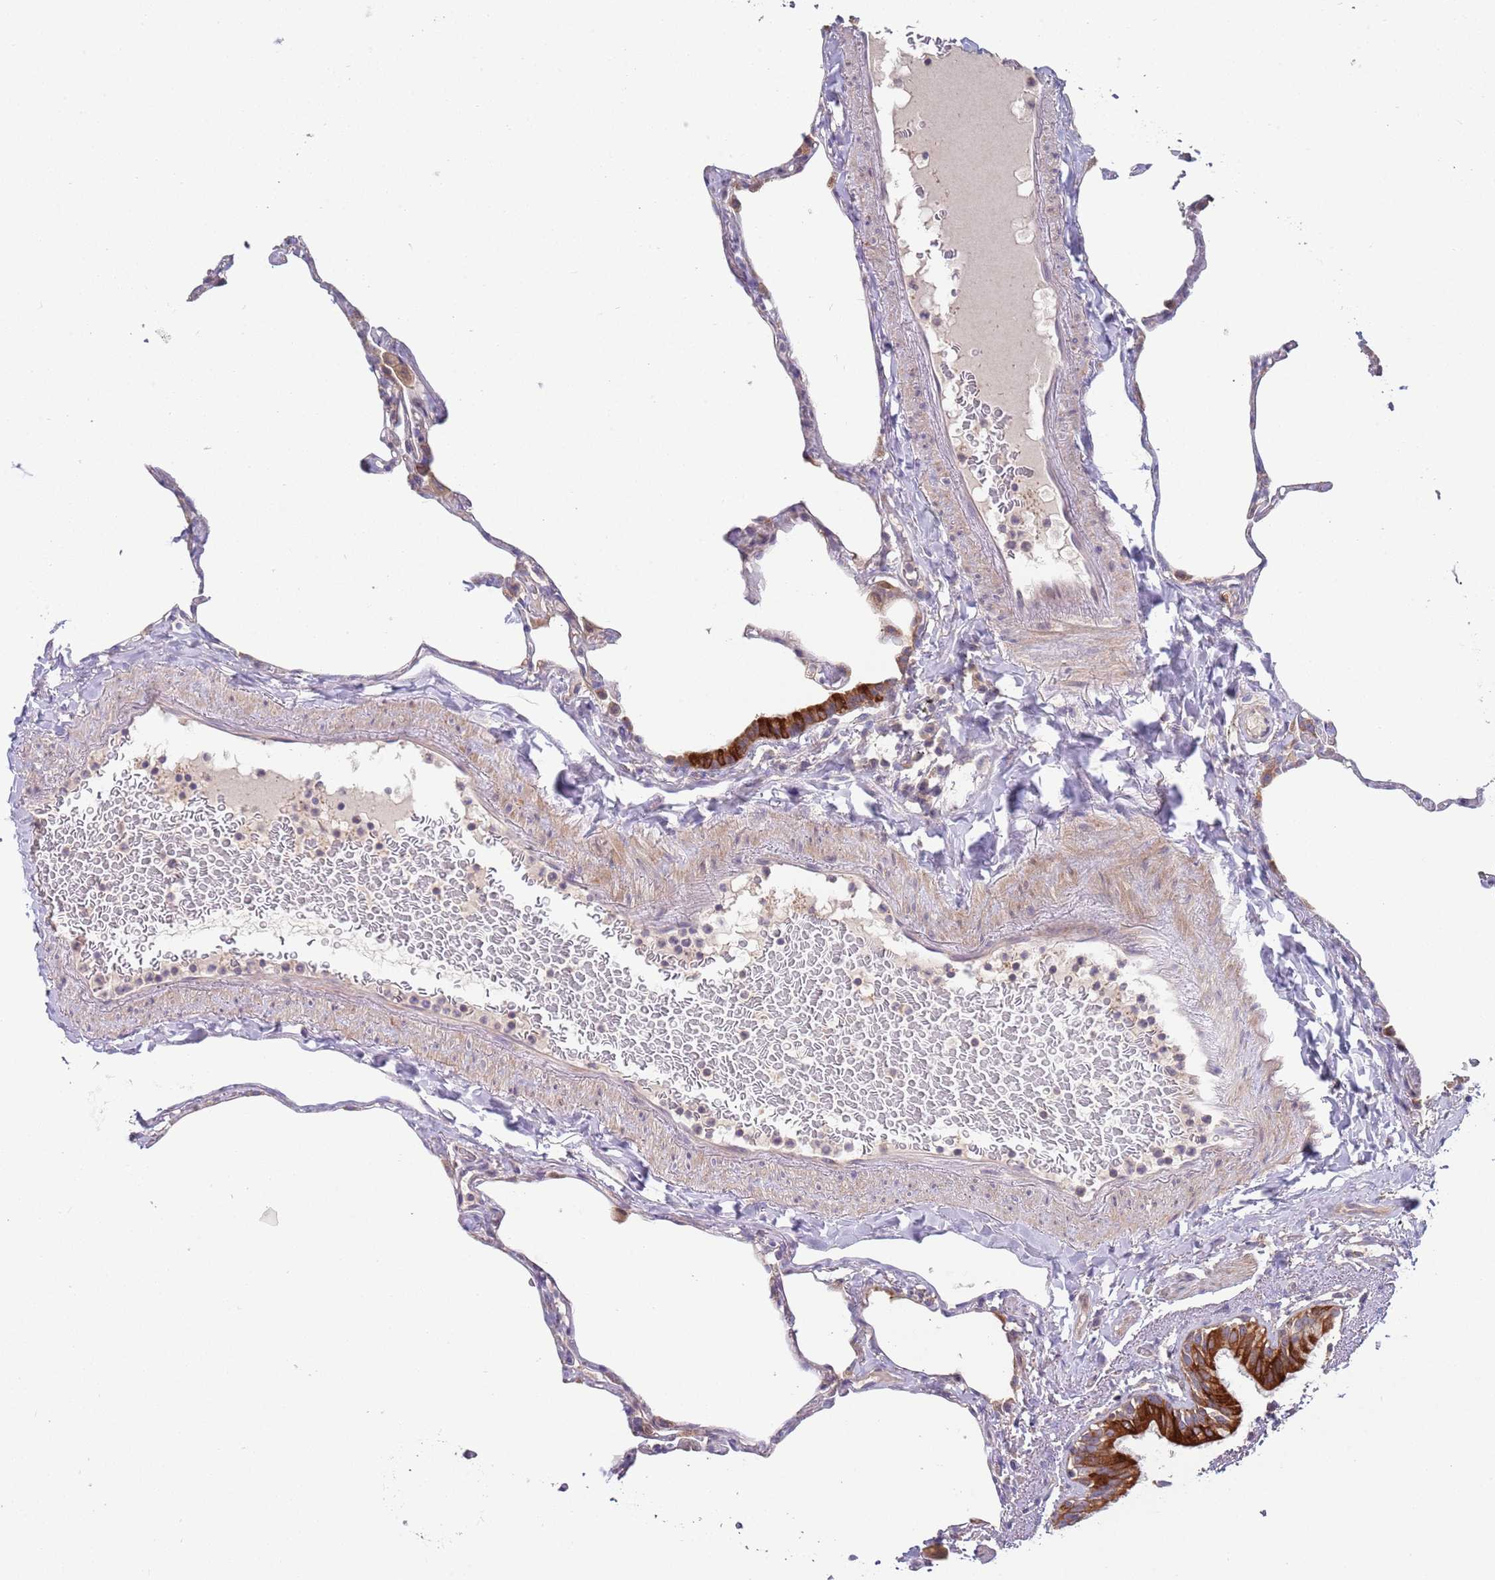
{"staining": {"intensity": "strong", "quantity": "<25%", "location": "cytoplasmic/membranous"}, "tissue": "lung", "cell_type": "Alveolar cells", "image_type": "normal", "snomed": [{"axis": "morphology", "description": "Normal tissue, NOS"}, {"axis": "topography", "description": "Lung"}], "caption": "A medium amount of strong cytoplasmic/membranous staining is identified in about <25% of alveolar cells in benign lung.", "gene": "ABCC10", "patient": {"sex": "male", "age": 65}}